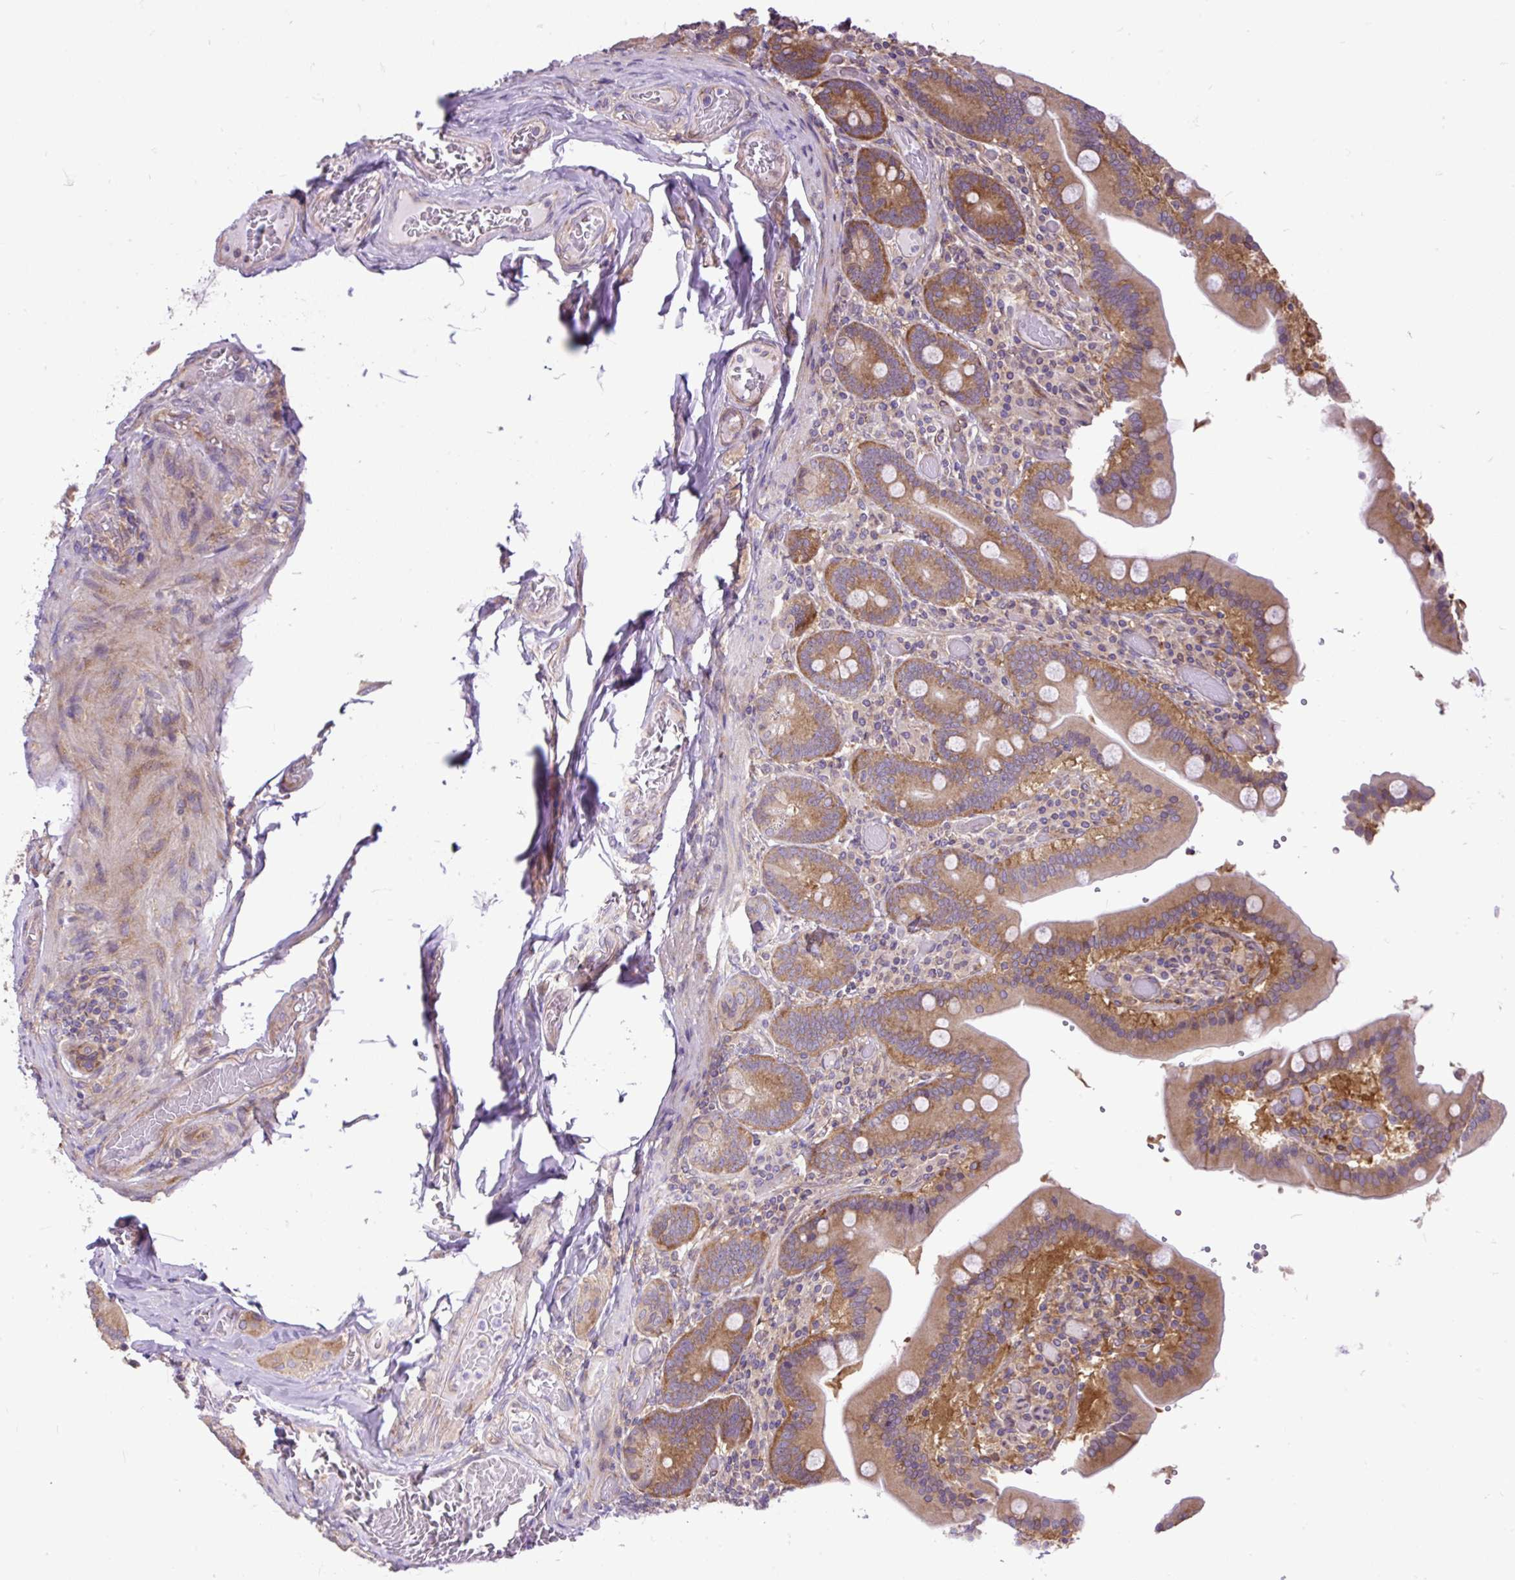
{"staining": {"intensity": "moderate", "quantity": ">75%", "location": "cytoplasmic/membranous"}, "tissue": "duodenum", "cell_type": "Glandular cells", "image_type": "normal", "snomed": [{"axis": "morphology", "description": "Normal tissue, NOS"}, {"axis": "topography", "description": "Duodenum"}], "caption": "Immunohistochemical staining of benign duodenum shows >75% levels of moderate cytoplasmic/membranous protein staining in approximately >75% of glandular cells.", "gene": "TRIM17", "patient": {"sex": "female", "age": 62}}